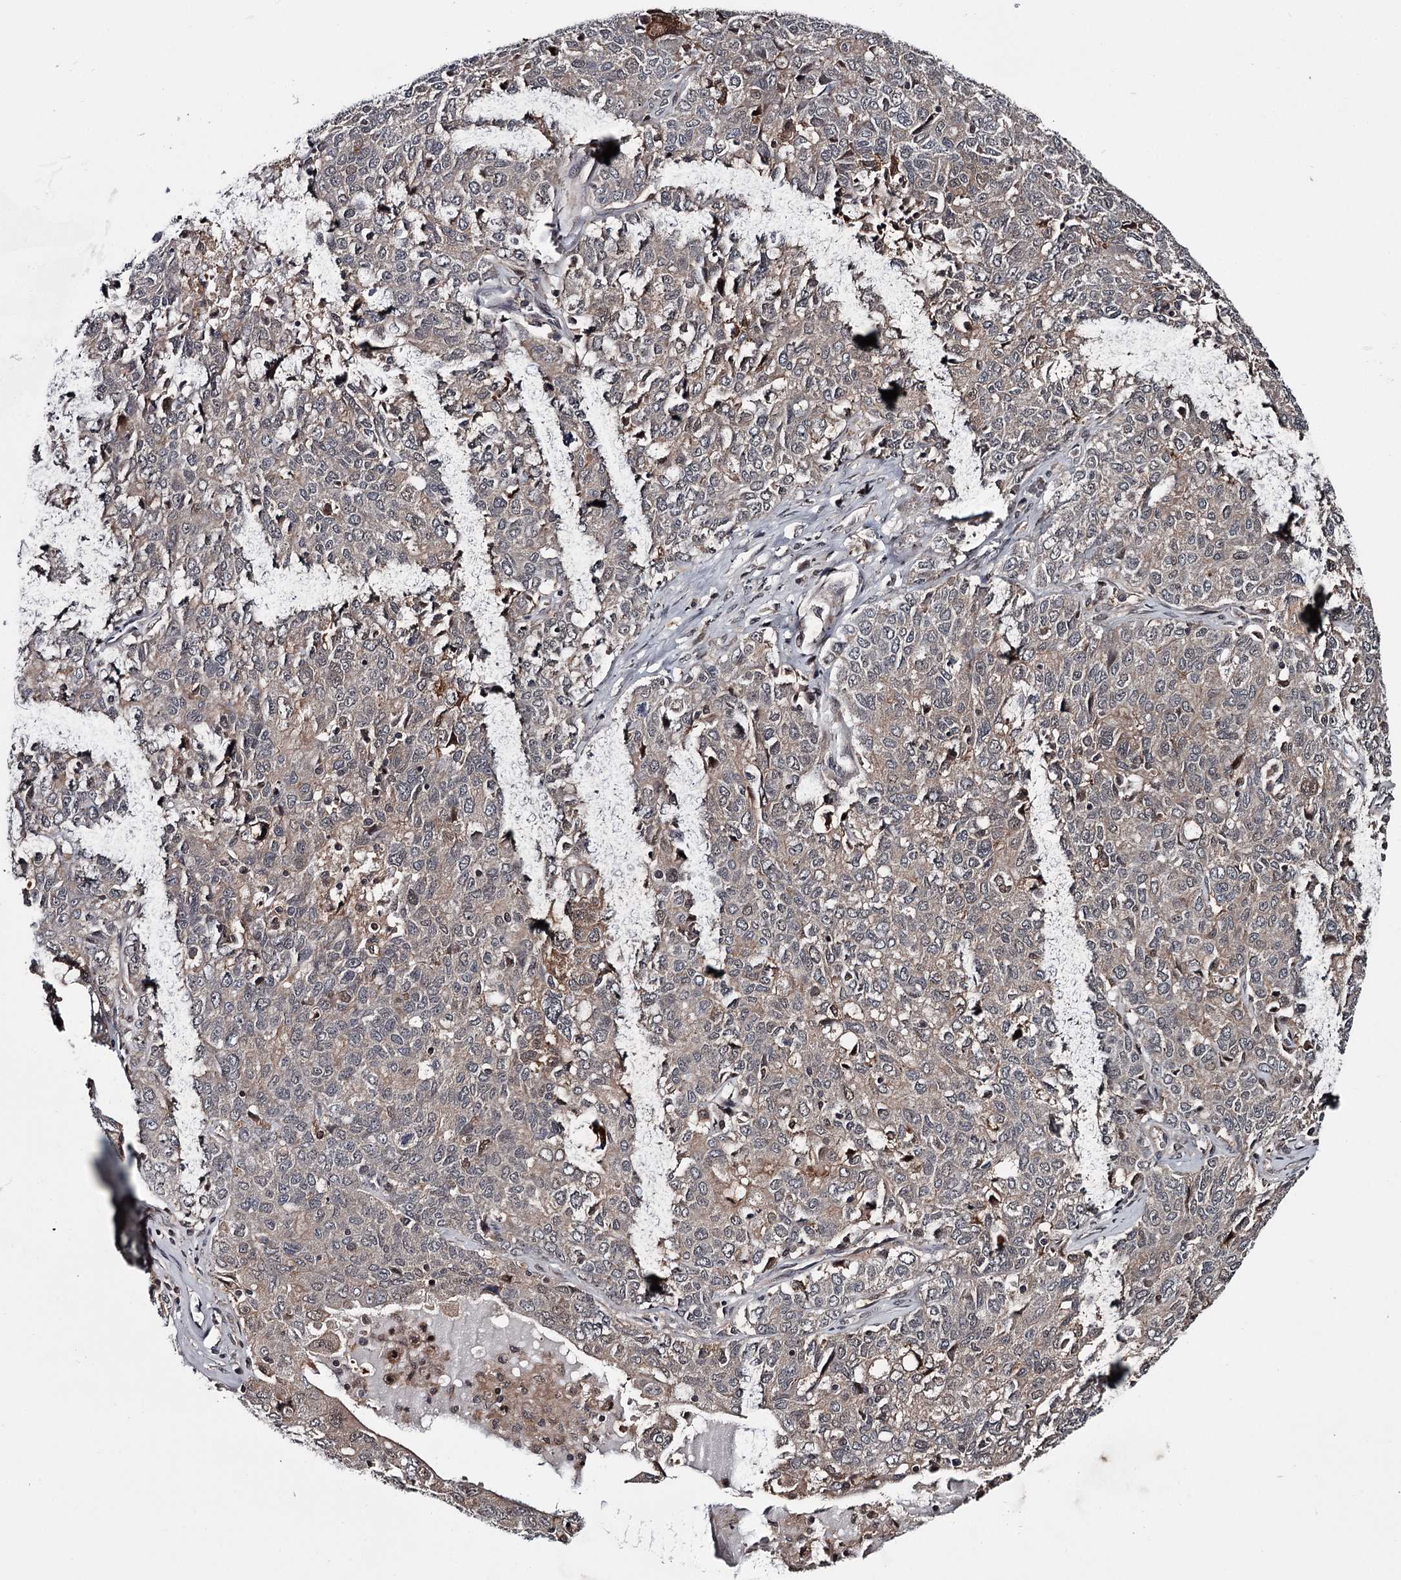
{"staining": {"intensity": "weak", "quantity": "25%-75%", "location": "cytoplasmic/membranous,nuclear"}, "tissue": "ovarian cancer", "cell_type": "Tumor cells", "image_type": "cancer", "snomed": [{"axis": "morphology", "description": "Carcinoma, endometroid"}, {"axis": "topography", "description": "Ovary"}], "caption": "The histopathology image shows immunohistochemical staining of endometroid carcinoma (ovarian). There is weak cytoplasmic/membranous and nuclear staining is identified in approximately 25%-75% of tumor cells.", "gene": "DAO", "patient": {"sex": "female", "age": 62}}